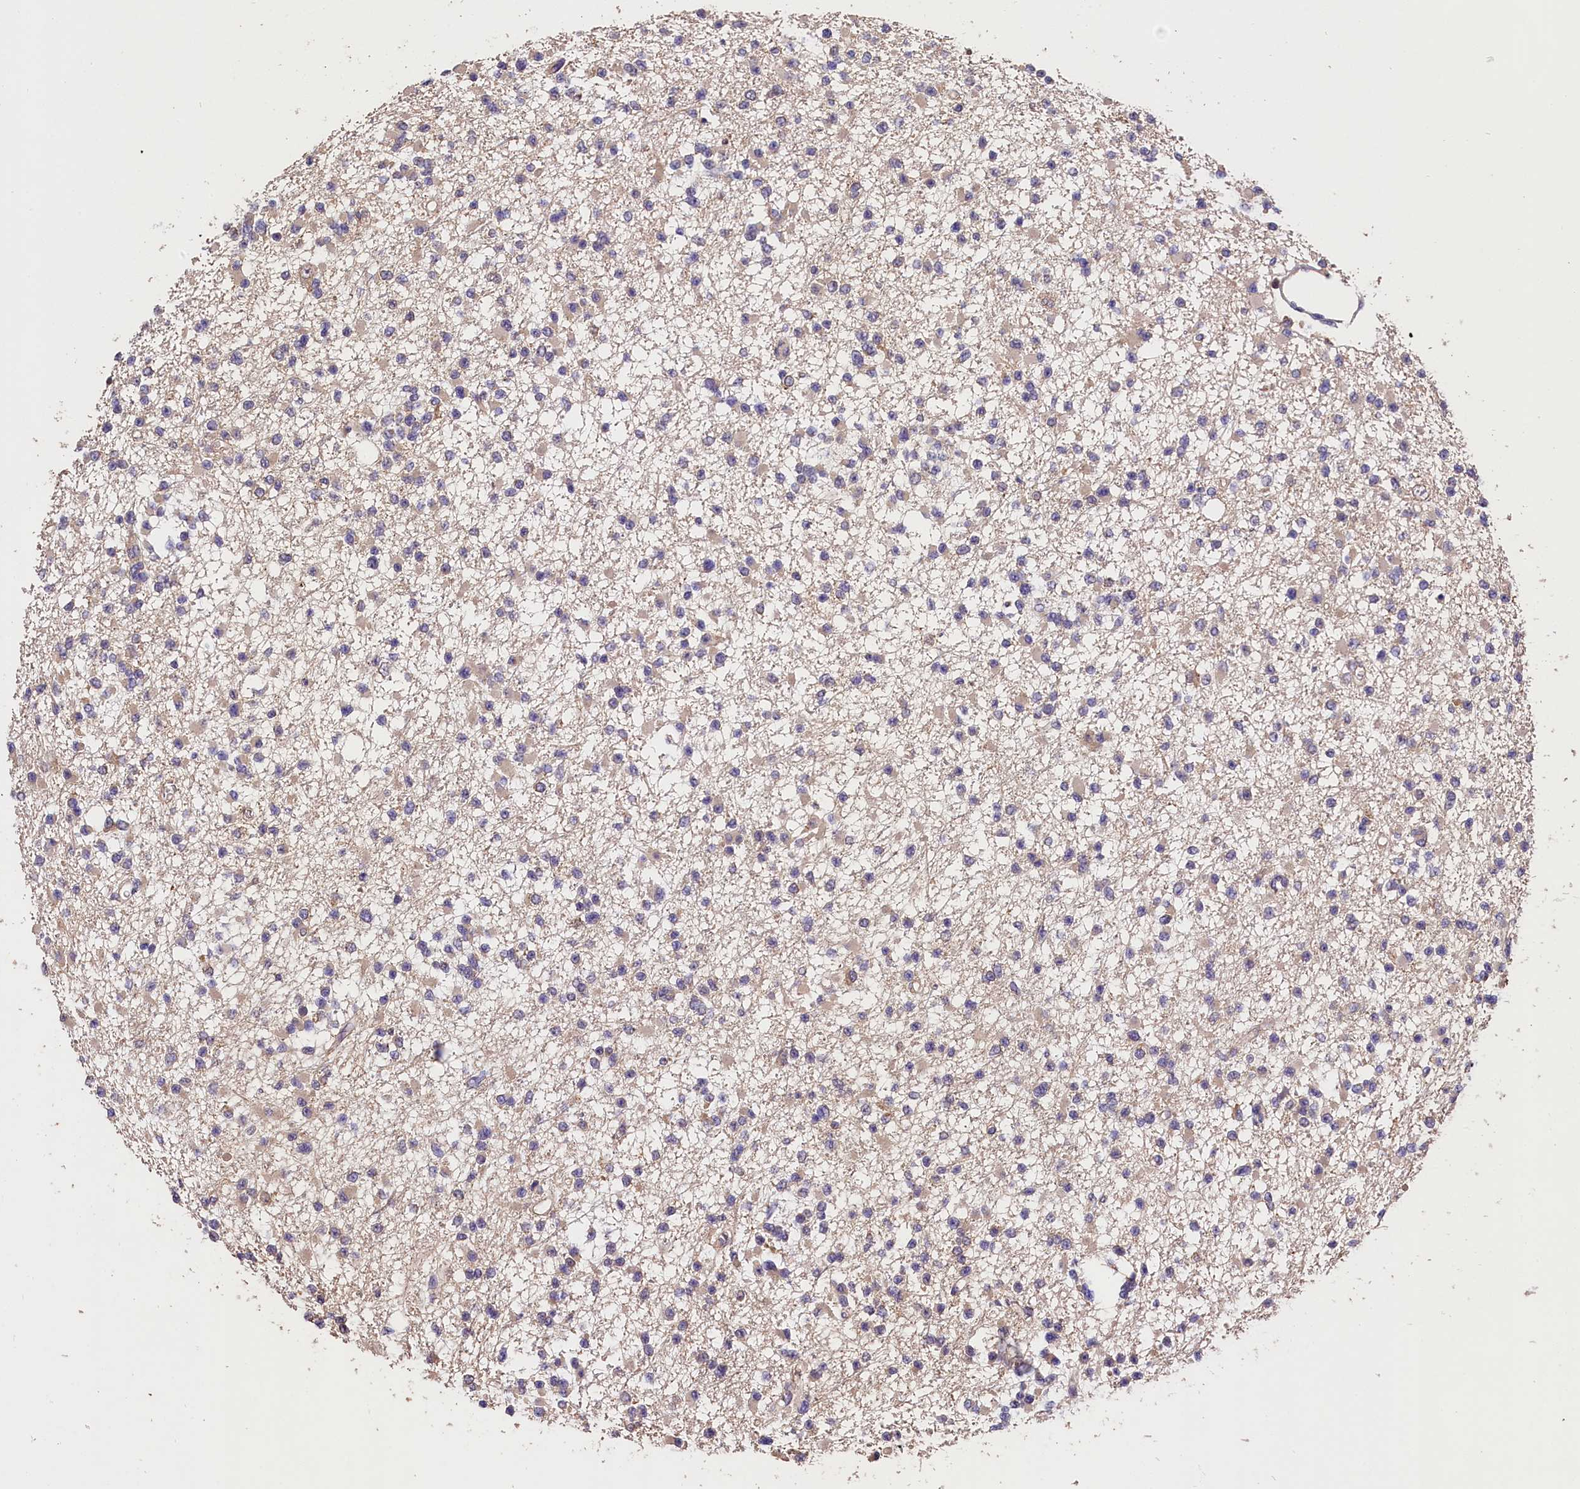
{"staining": {"intensity": "weak", "quantity": "<25%", "location": "cytoplasmic/membranous"}, "tissue": "glioma", "cell_type": "Tumor cells", "image_type": "cancer", "snomed": [{"axis": "morphology", "description": "Glioma, malignant, Low grade"}, {"axis": "topography", "description": "Brain"}], "caption": "Histopathology image shows no significant protein expression in tumor cells of glioma.", "gene": "OAS3", "patient": {"sex": "female", "age": 22}}